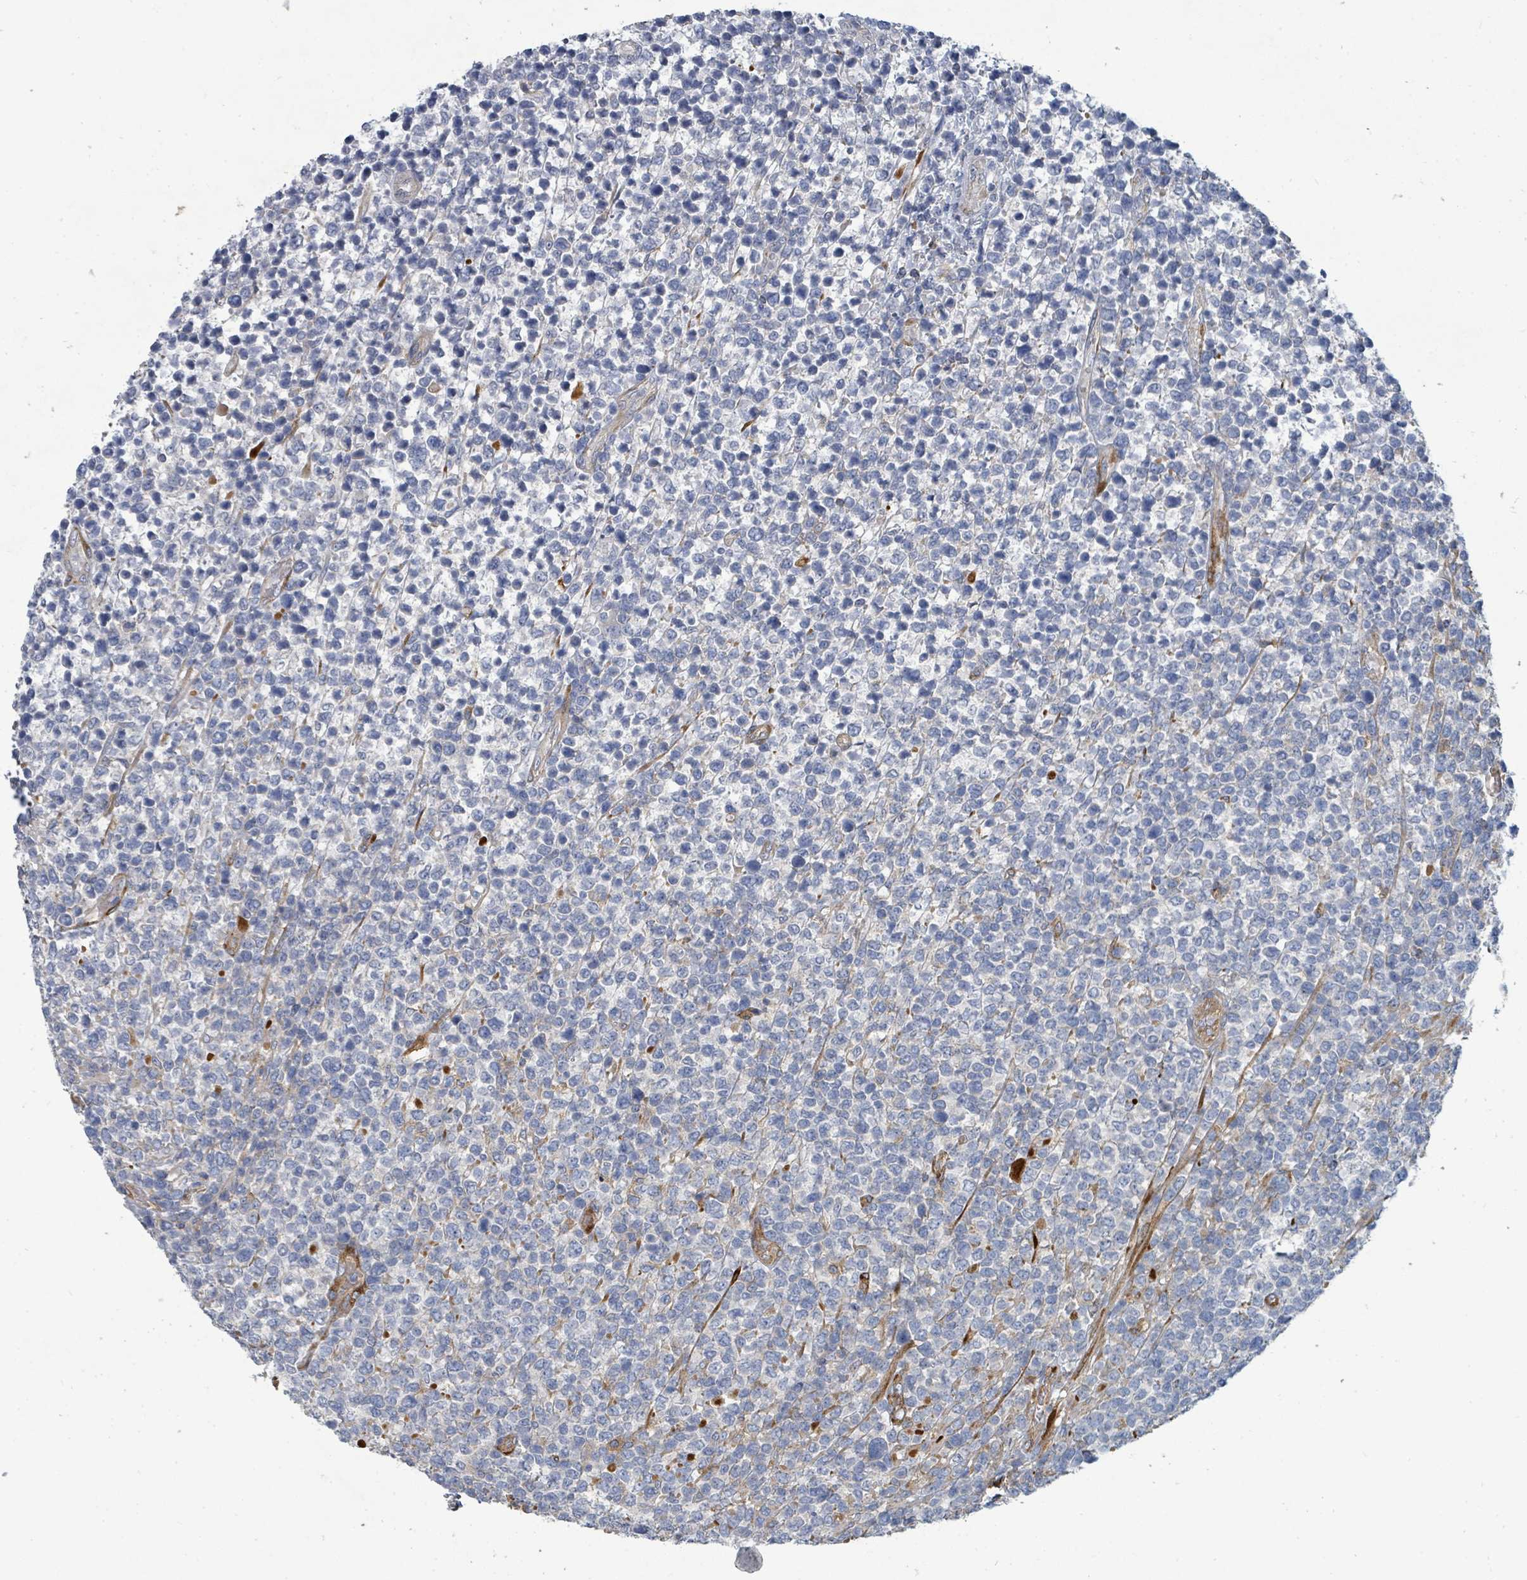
{"staining": {"intensity": "negative", "quantity": "none", "location": "none"}, "tissue": "lymphoma", "cell_type": "Tumor cells", "image_type": "cancer", "snomed": [{"axis": "morphology", "description": "Malignant lymphoma, non-Hodgkin's type, High grade"}, {"axis": "topography", "description": "Soft tissue"}], "caption": "Immunohistochemistry (IHC) micrograph of neoplastic tissue: human high-grade malignant lymphoma, non-Hodgkin's type stained with DAB exhibits no significant protein positivity in tumor cells.", "gene": "IFIT1", "patient": {"sex": "female", "age": 56}}